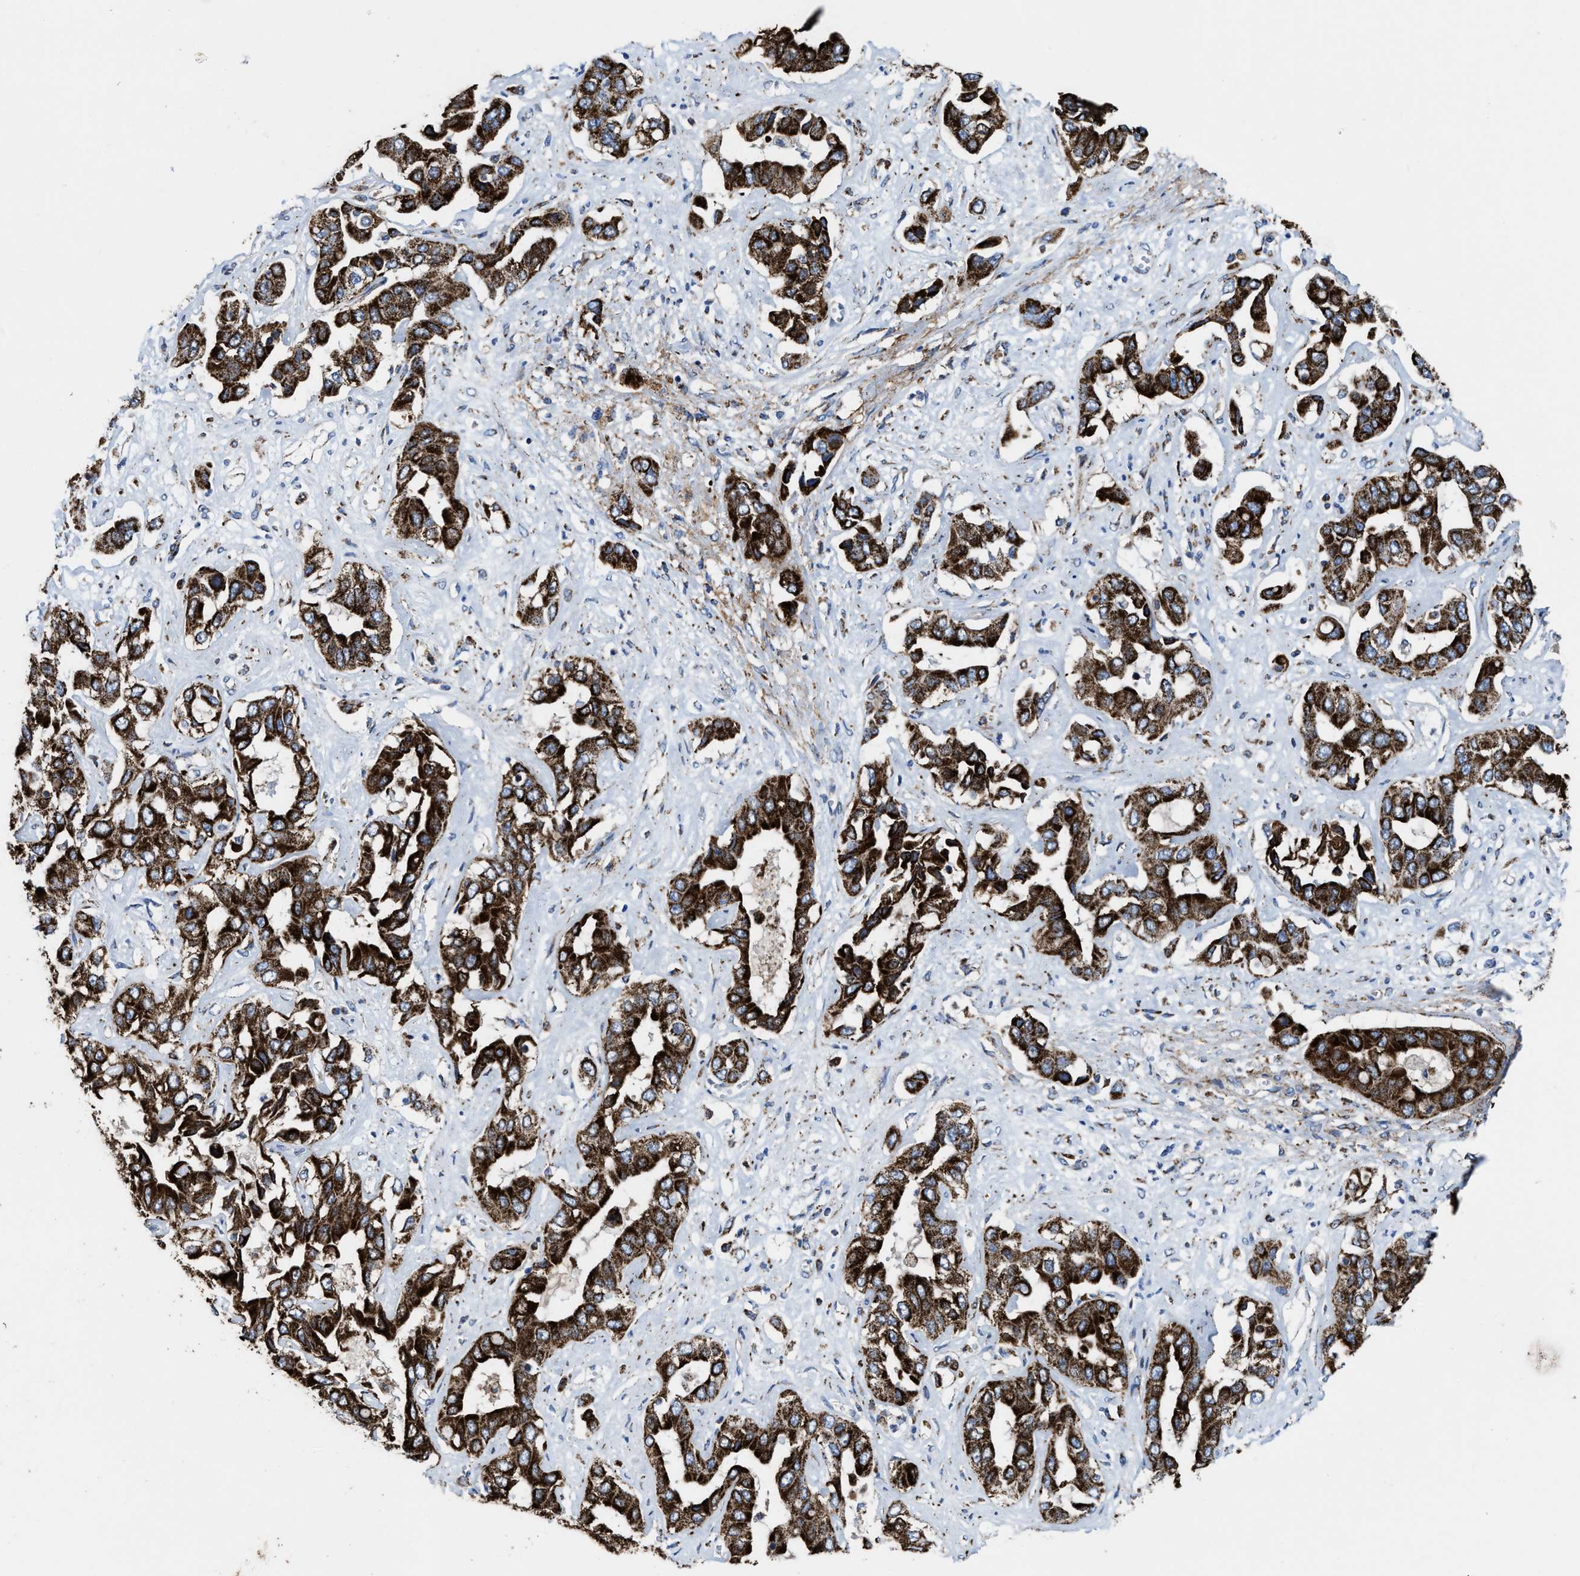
{"staining": {"intensity": "strong", "quantity": ">75%", "location": "cytoplasmic/membranous"}, "tissue": "liver cancer", "cell_type": "Tumor cells", "image_type": "cancer", "snomed": [{"axis": "morphology", "description": "Cholangiocarcinoma"}, {"axis": "topography", "description": "Liver"}], "caption": "This photomicrograph shows liver cholangiocarcinoma stained with IHC to label a protein in brown. The cytoplasmic/membranous of tumor cells show strong positivity for the protein. Nuclei are counter-stained blue.", "gene": "ALDH1B1", "patient": {"sex": "female", "age": 52}}